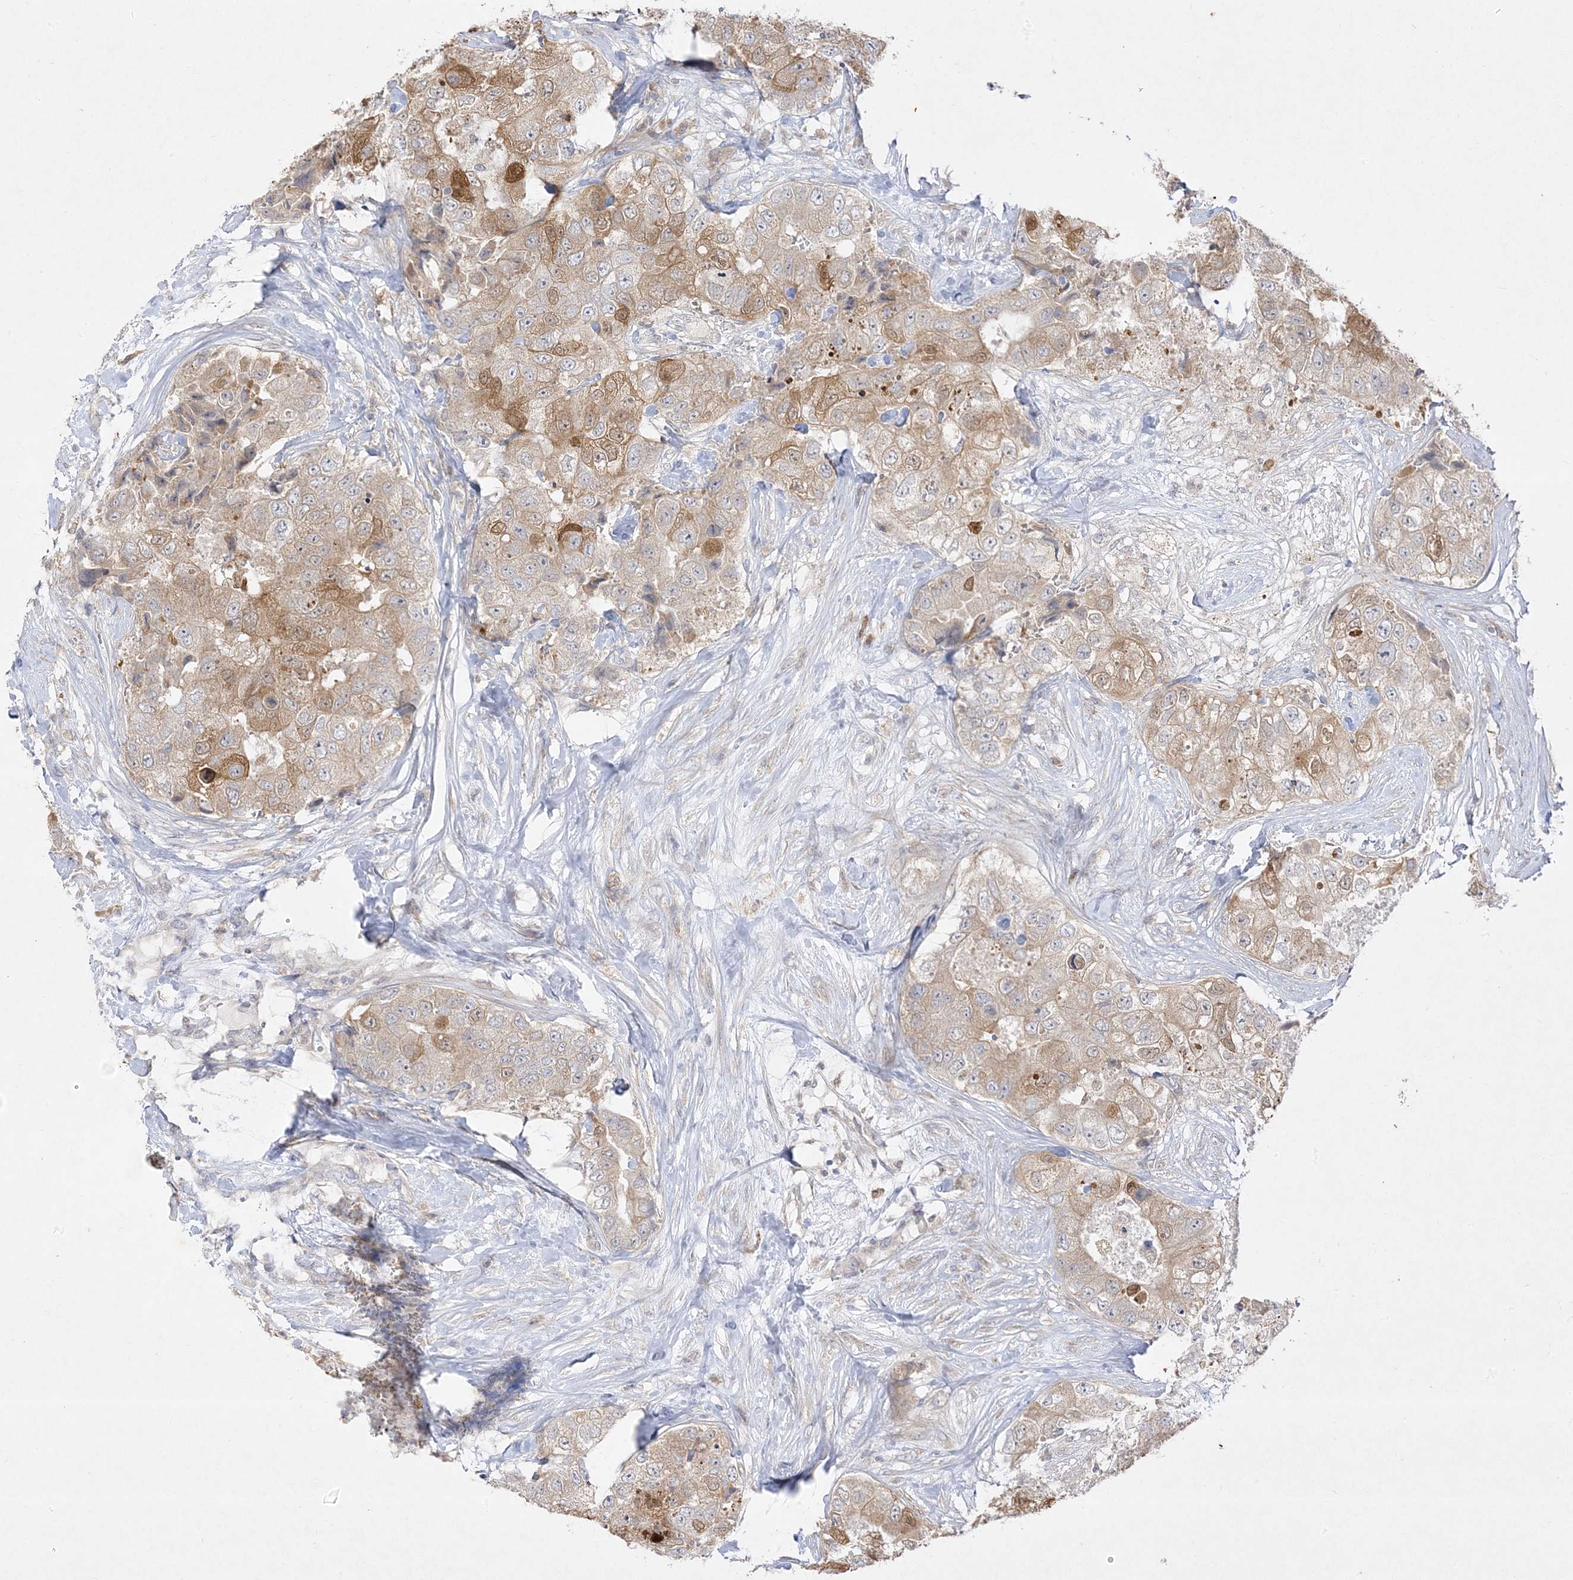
{"staining": {"intensity": "moderate", "quantity": "<25%", "location": "cytoplasmic/membranous"}, "tissue": "breast cancer", "cell_type": "Tumor cells", "image_type": "cancer", "snomed": [{"axis": "morphology", "description": "Duct carcinoma"}, {"axis": "topography", "description": "Breast"}], "caption": "Protein staining shows moderate cytoplasmic/membranous expression in approximately <25% of tumor cells in breast cancer.", "gene": "C2CD2", "patient": {"sex": "female", "age": 62}}